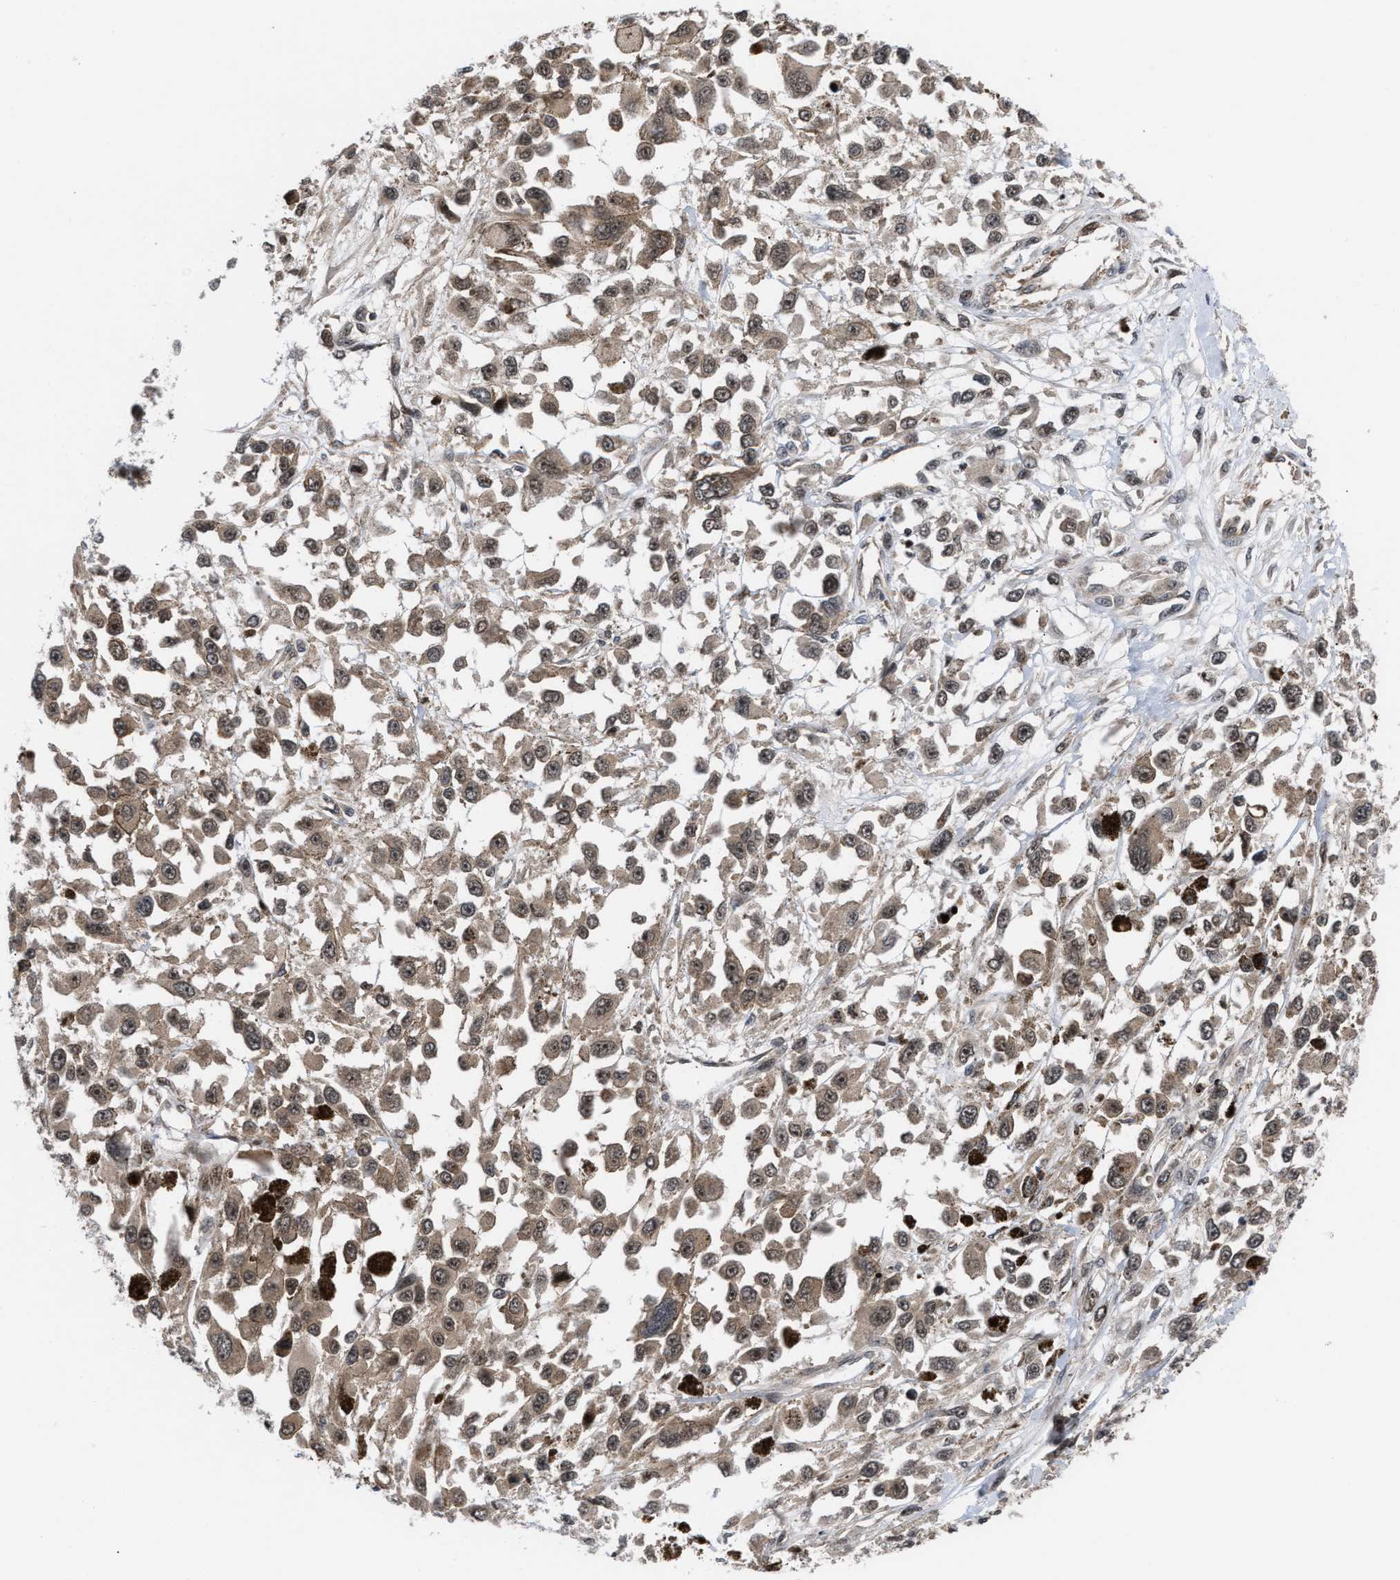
{"staining": {"intensity": "weak", "quantity": ">75%", "location": "cytoplasmic/membranous,nuclear"}, "tissue": "melanoma", "cell_type": "Tumor cells", "image_type": "cancer", "snomed": [{"axis": "morphology", "description": "Malignant melanoma, Metastatic site"}, {"axis": "topography", "description": "Lymph node"}], "caption": "Malignant melanoma (metastatic site) tissue demonstrates weak cytoplasmic/membranous and nuclear staining in about >75% of tumor cells, visualized by immunohistochemistry.", "gene": "STAU2", "patient": {"sex": "male", "age": 59}}